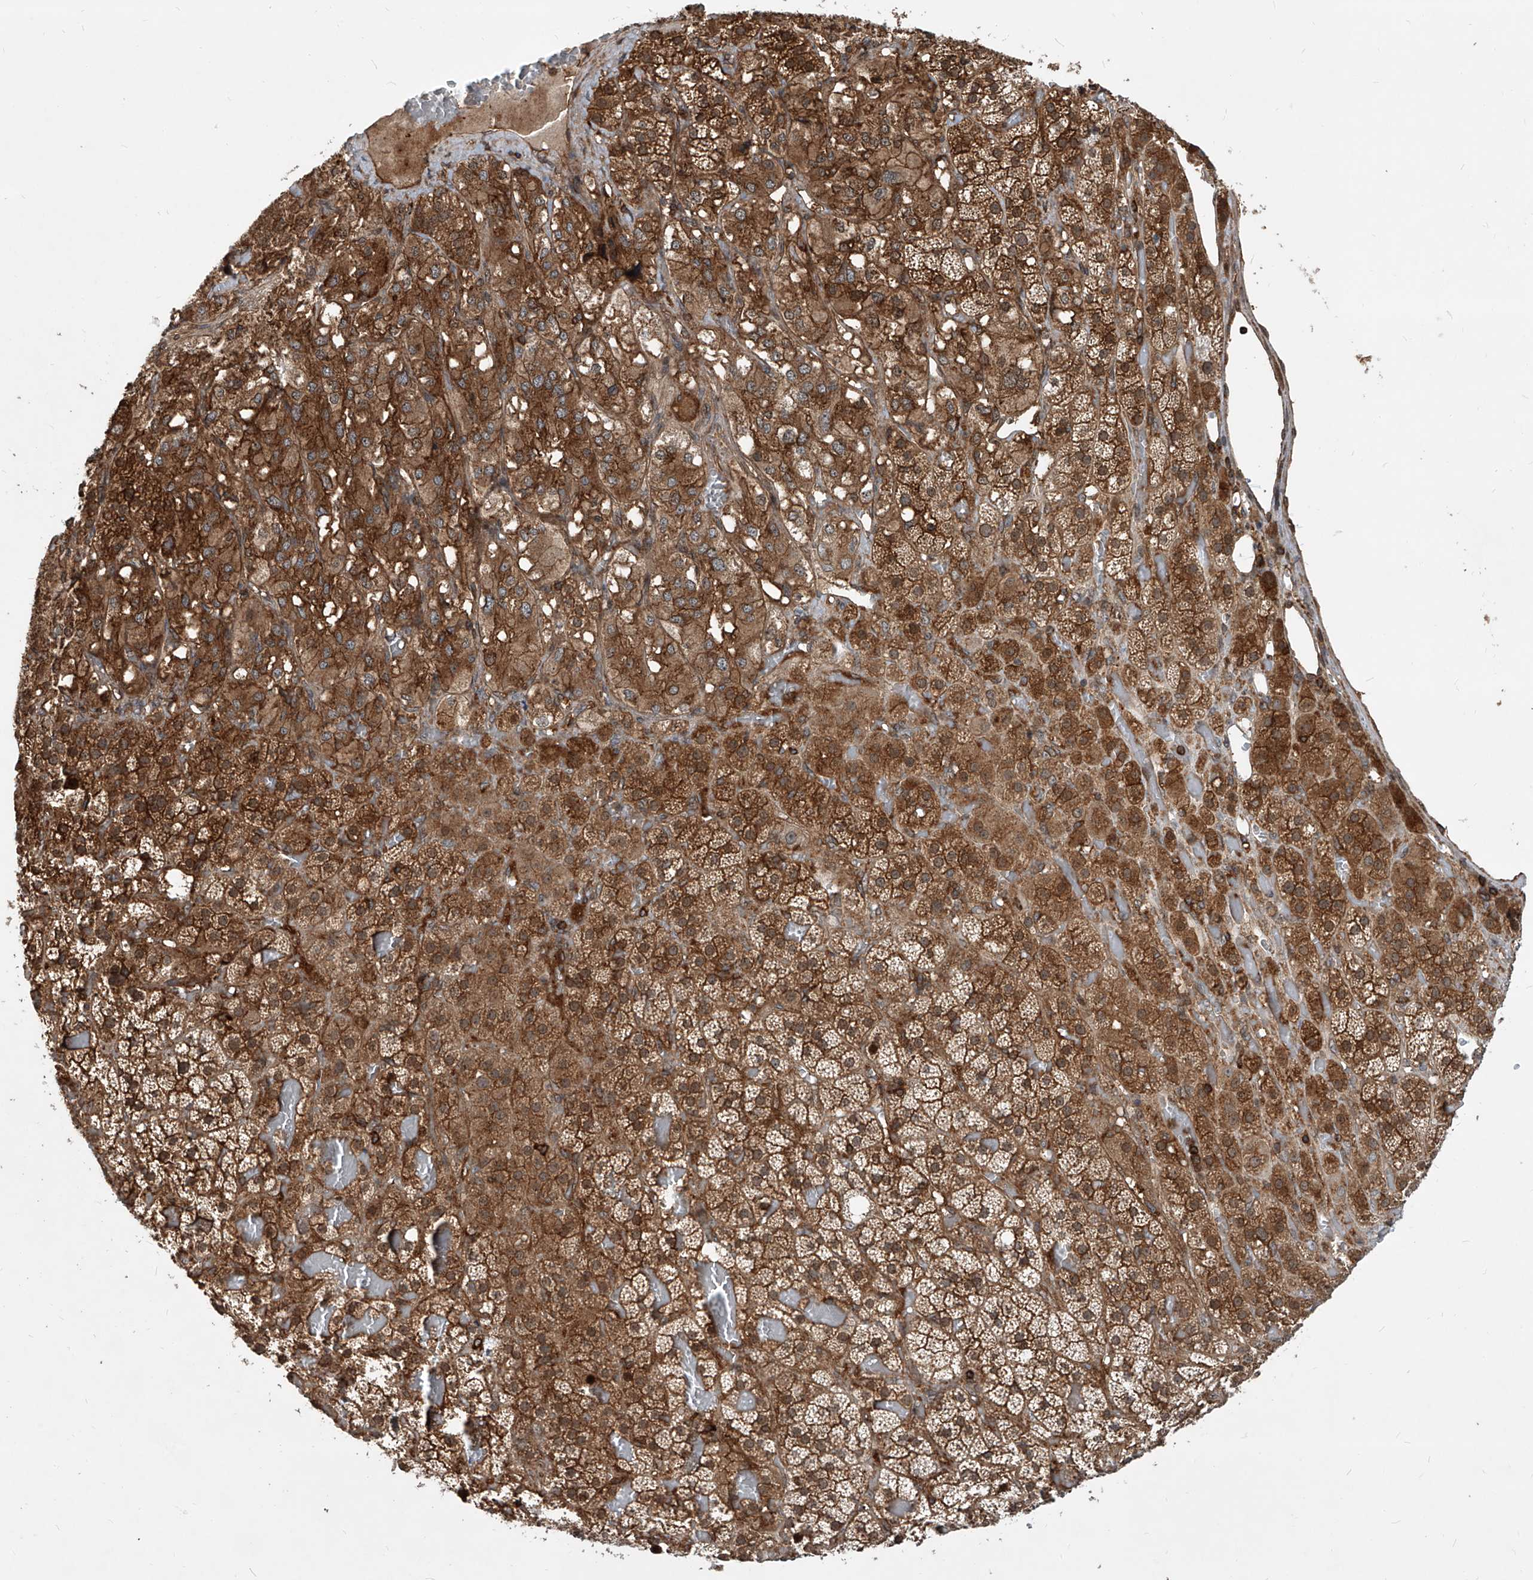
{"staining": {"intensity": "strong", "quantity": ">75%", "location": "cytoplasmic/membranous,nuclear"}, "tissue": "adrenal gland", "cell_type": "Glandular cells", "image_type": "normal", "snomed": [{"axis": "morphology", "description": "Normal tissue, NOS"}, {"axis": "topography", "description": "Adrenal gland"}], "caption": "Immunohistochemical staining of unremarkable adrenal gland displays strong cytoplasmic/membranous,nuclear protein expression in about >75% of glandular cells. Using DAB (3,3'-diaminobenzidine) (brown) and hematoxylin (blue) stains, captured at high magnification using brightfield microscopy.", "gene": "MAGED2", "patient": {"sex": "female", "age": 59}}